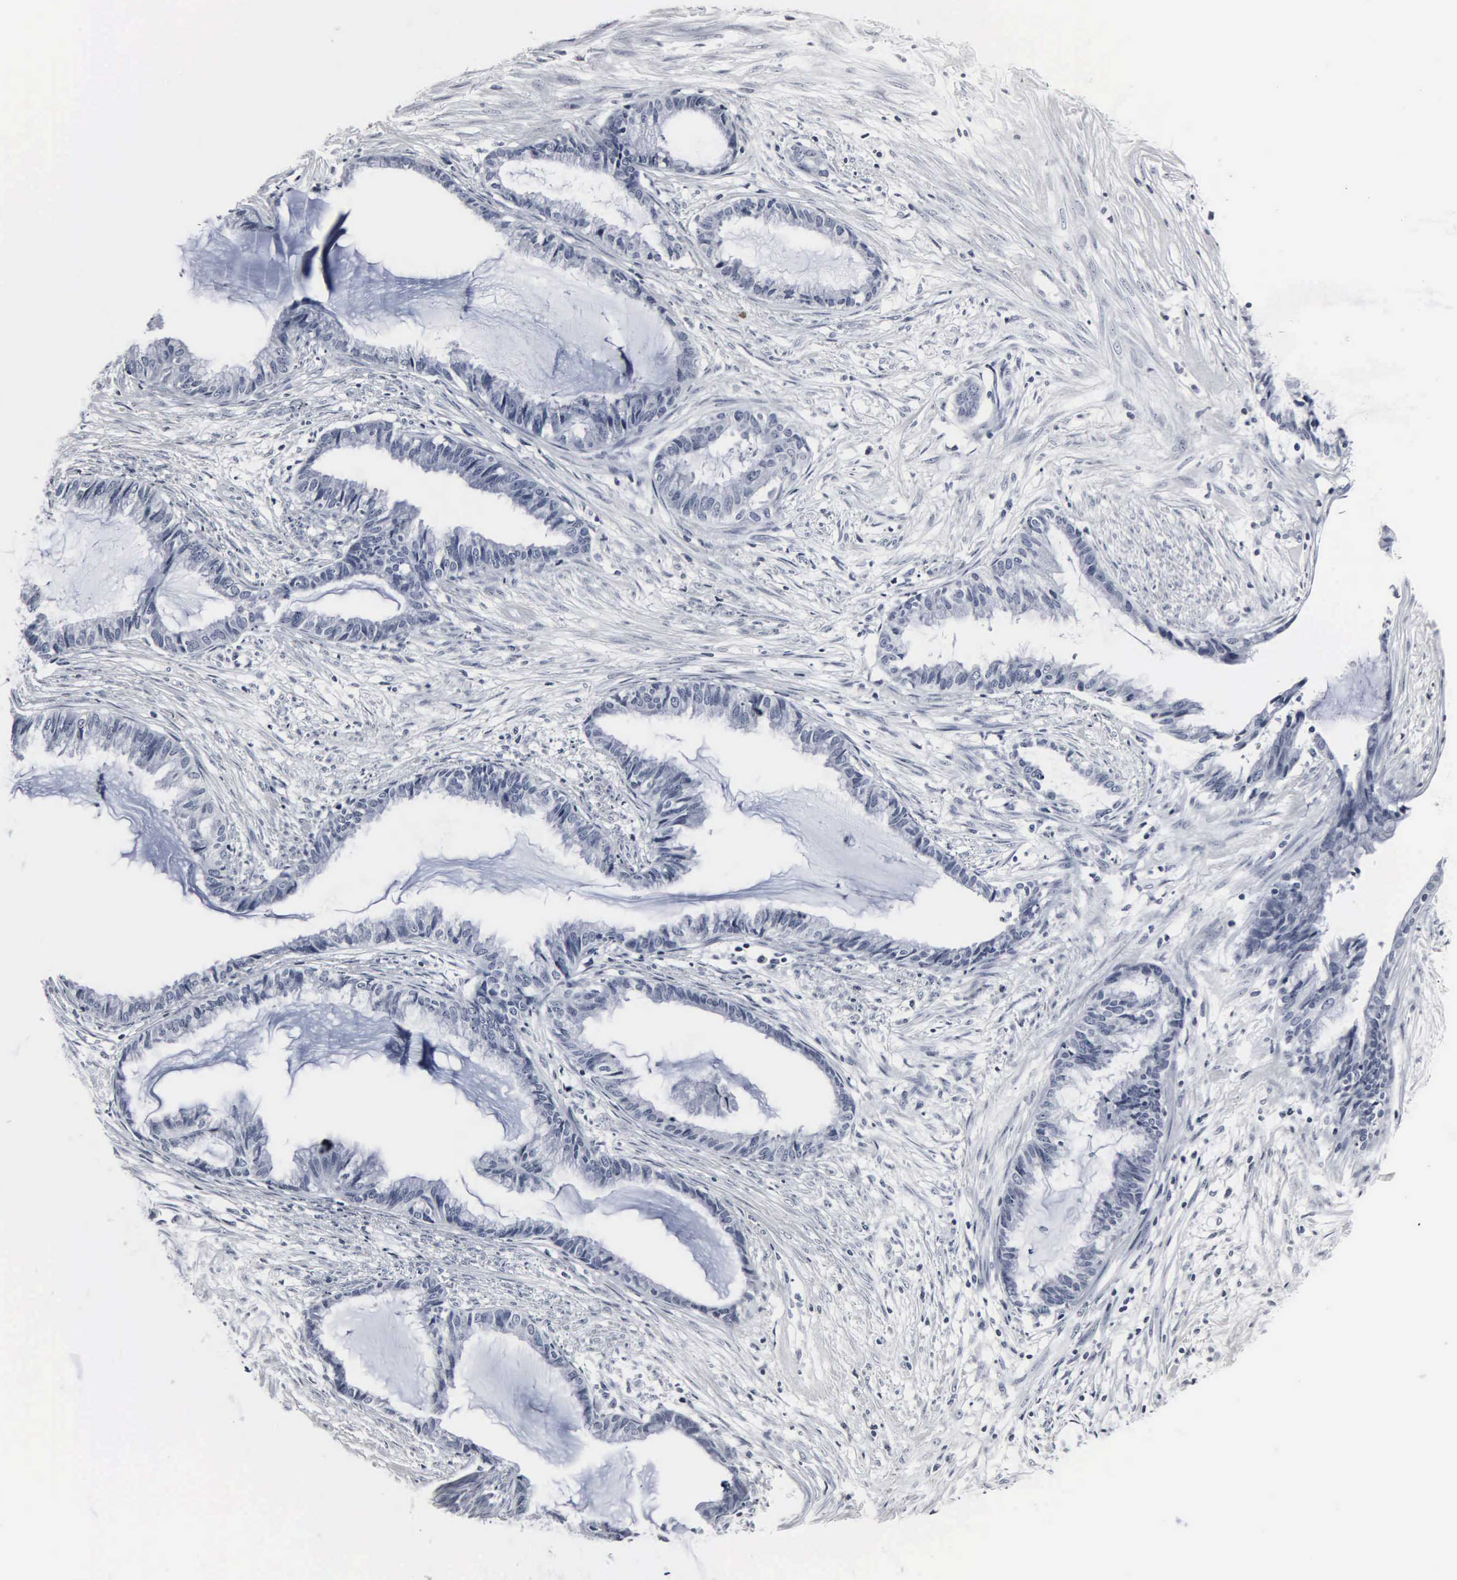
{"staining": {"intensity": "negative", "quantity": "none", "location": "none"}, "tissue": "endometrial cancer", "cell_type": "Tumor cells", "image_type": "cancer", "snomed": [{"axis": "morphology", "description": "Adenocarcinoma, NOS"}, {"axis": "topography", "description": "Endometrium"}], "caption": "Immunohistochemical staining of endometrial cancer (adenocarcinoma) shows no significant staining in tumor cells.", "gene": "DGCR2", "patient": {"sex": "female", "age": 86}}